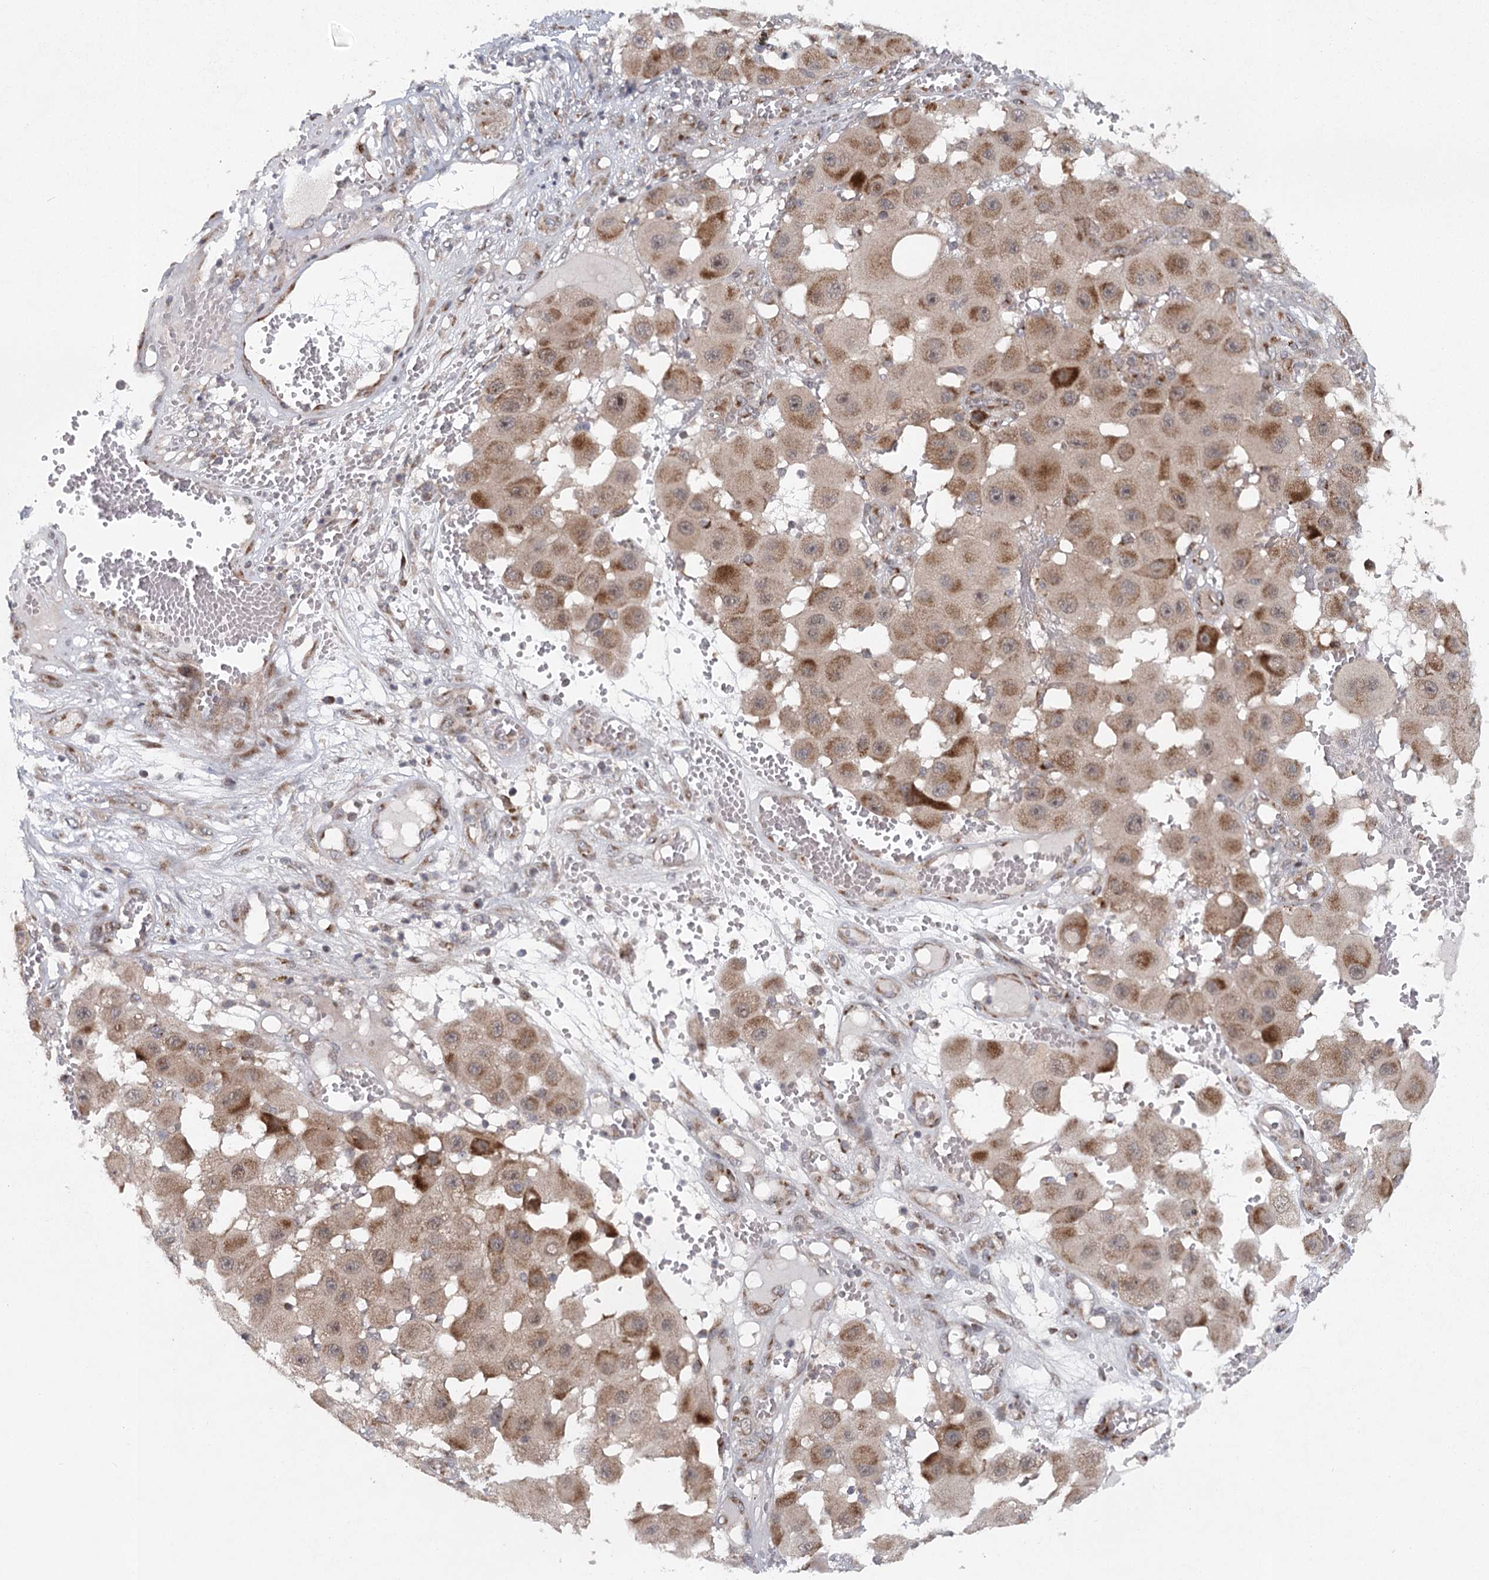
{"staining": {"intensity": "strong", "quantity": "25%-75%", "location": "cytoplasmic/membranous"}, "tissue": "melanoma", "cell_type": "Tumor cells", "image_type": "cancer", "snomed": [{"axis": "morphology", "description": "Malignant melanoma, NOS"}, {"axis": "topography", "description": "Skin"}], "caption": "A micrograph showing strong cytoplasmic/membranous positivity in approximately 25%-75% of tumor cells in melanoma, as visualized by brown immunohistochemical staining.", "gene": "IFT46", "patient": {"sex": "female", "age": 81}}